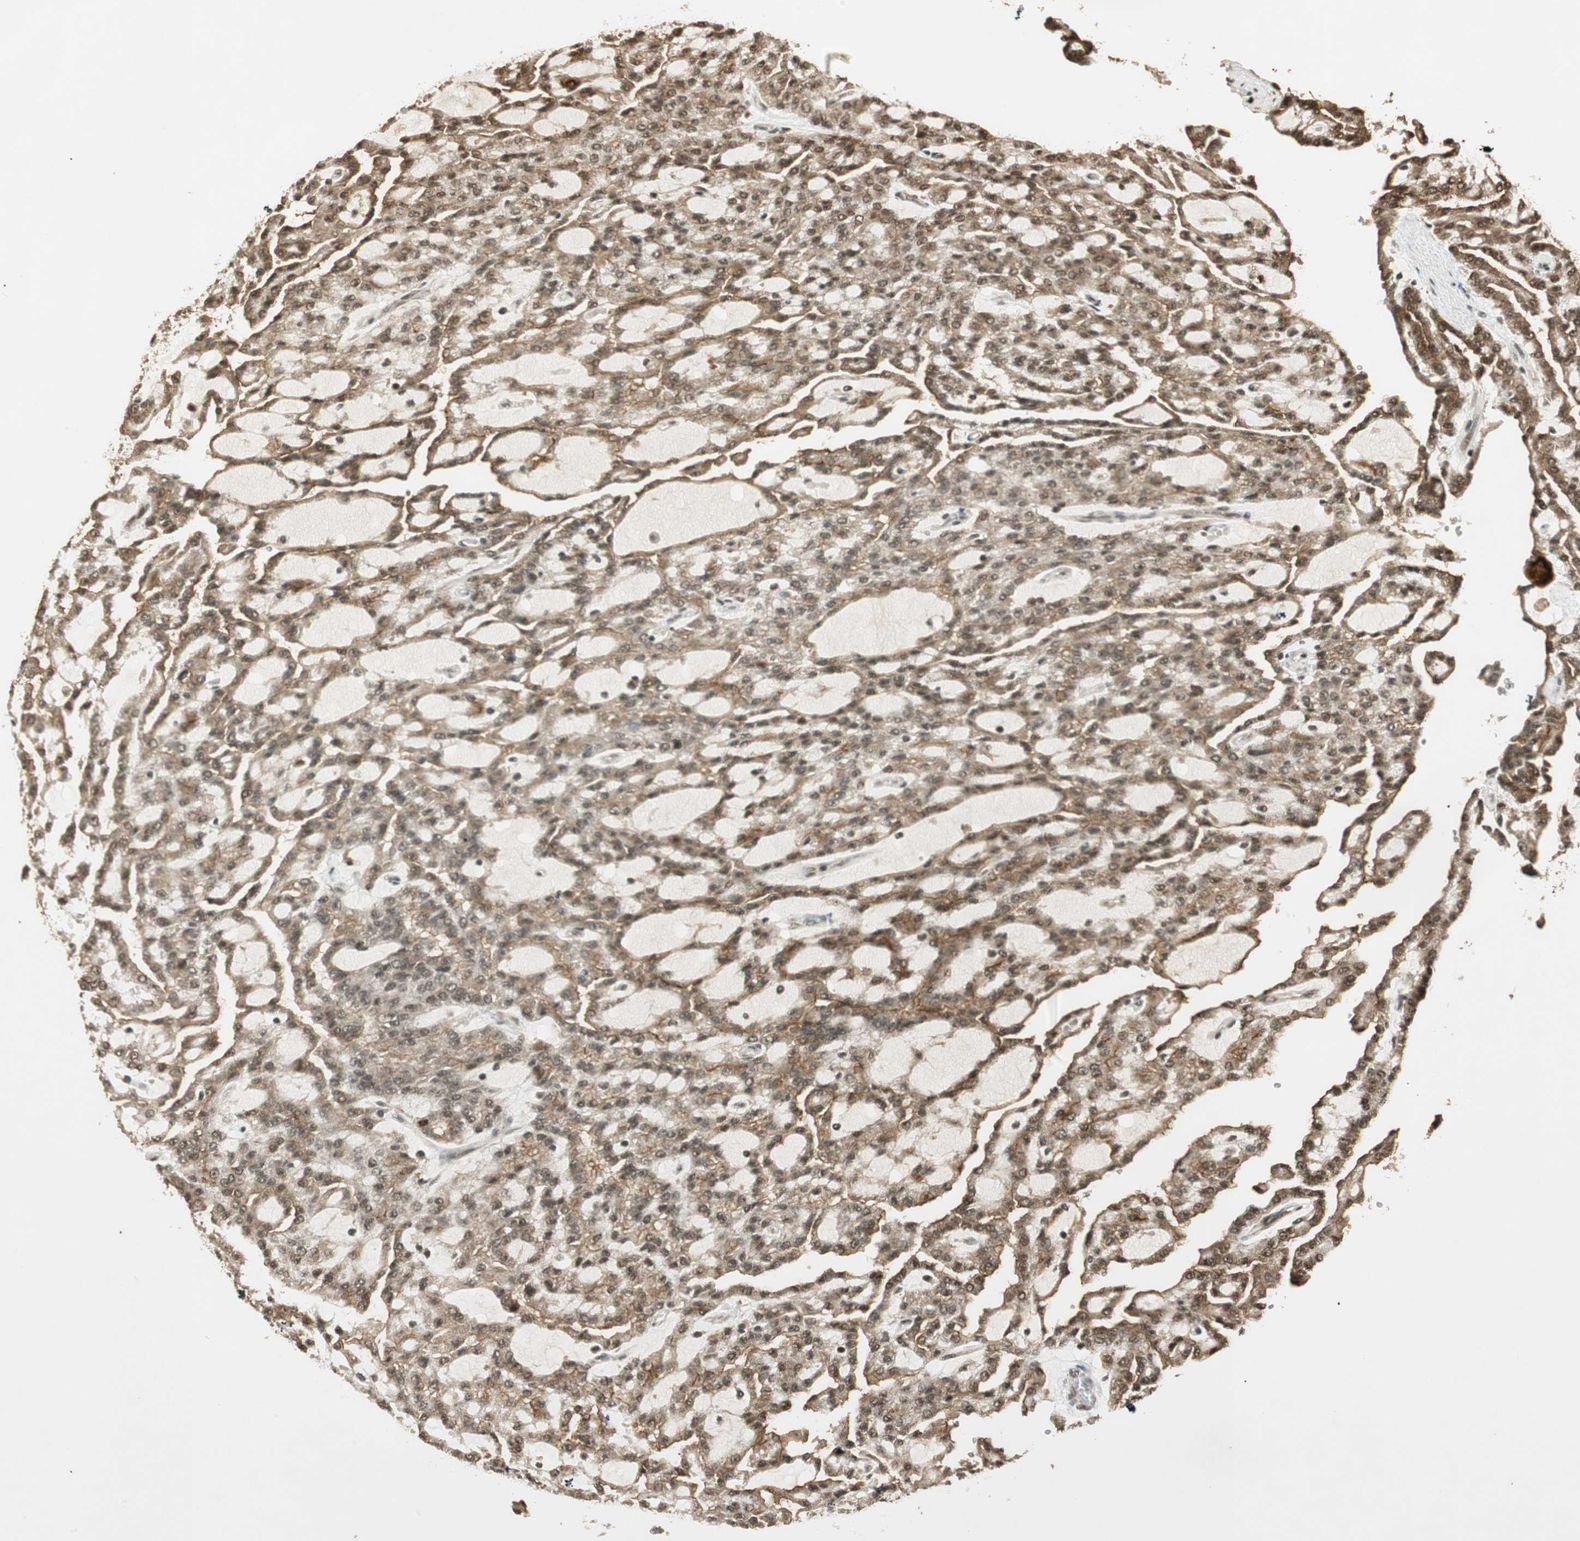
{"staining": {"intensity": "moderate", "quantity": ">75%", "location": "cytoplasmic/membranous,nuclear"}, "tissue": "renal cancer", "cell_type": "Tumor cells", "image_type": "cancer", "snomed": [{"axis": "morphology", "description": "Adenocarcinoma, NOS"}, {"axis": "topography", "description": "Kidney"}], "caption": "Immunohistochemistry (IHC) of human renal cancer (adenocarcinoma) demonstrates medium levels of moderate cytoplasmic/membranous and nuclear positivity in about >75% of tumor cells.", "gene": "RPA3", "patient": {"sex": "male", "age": 63}}